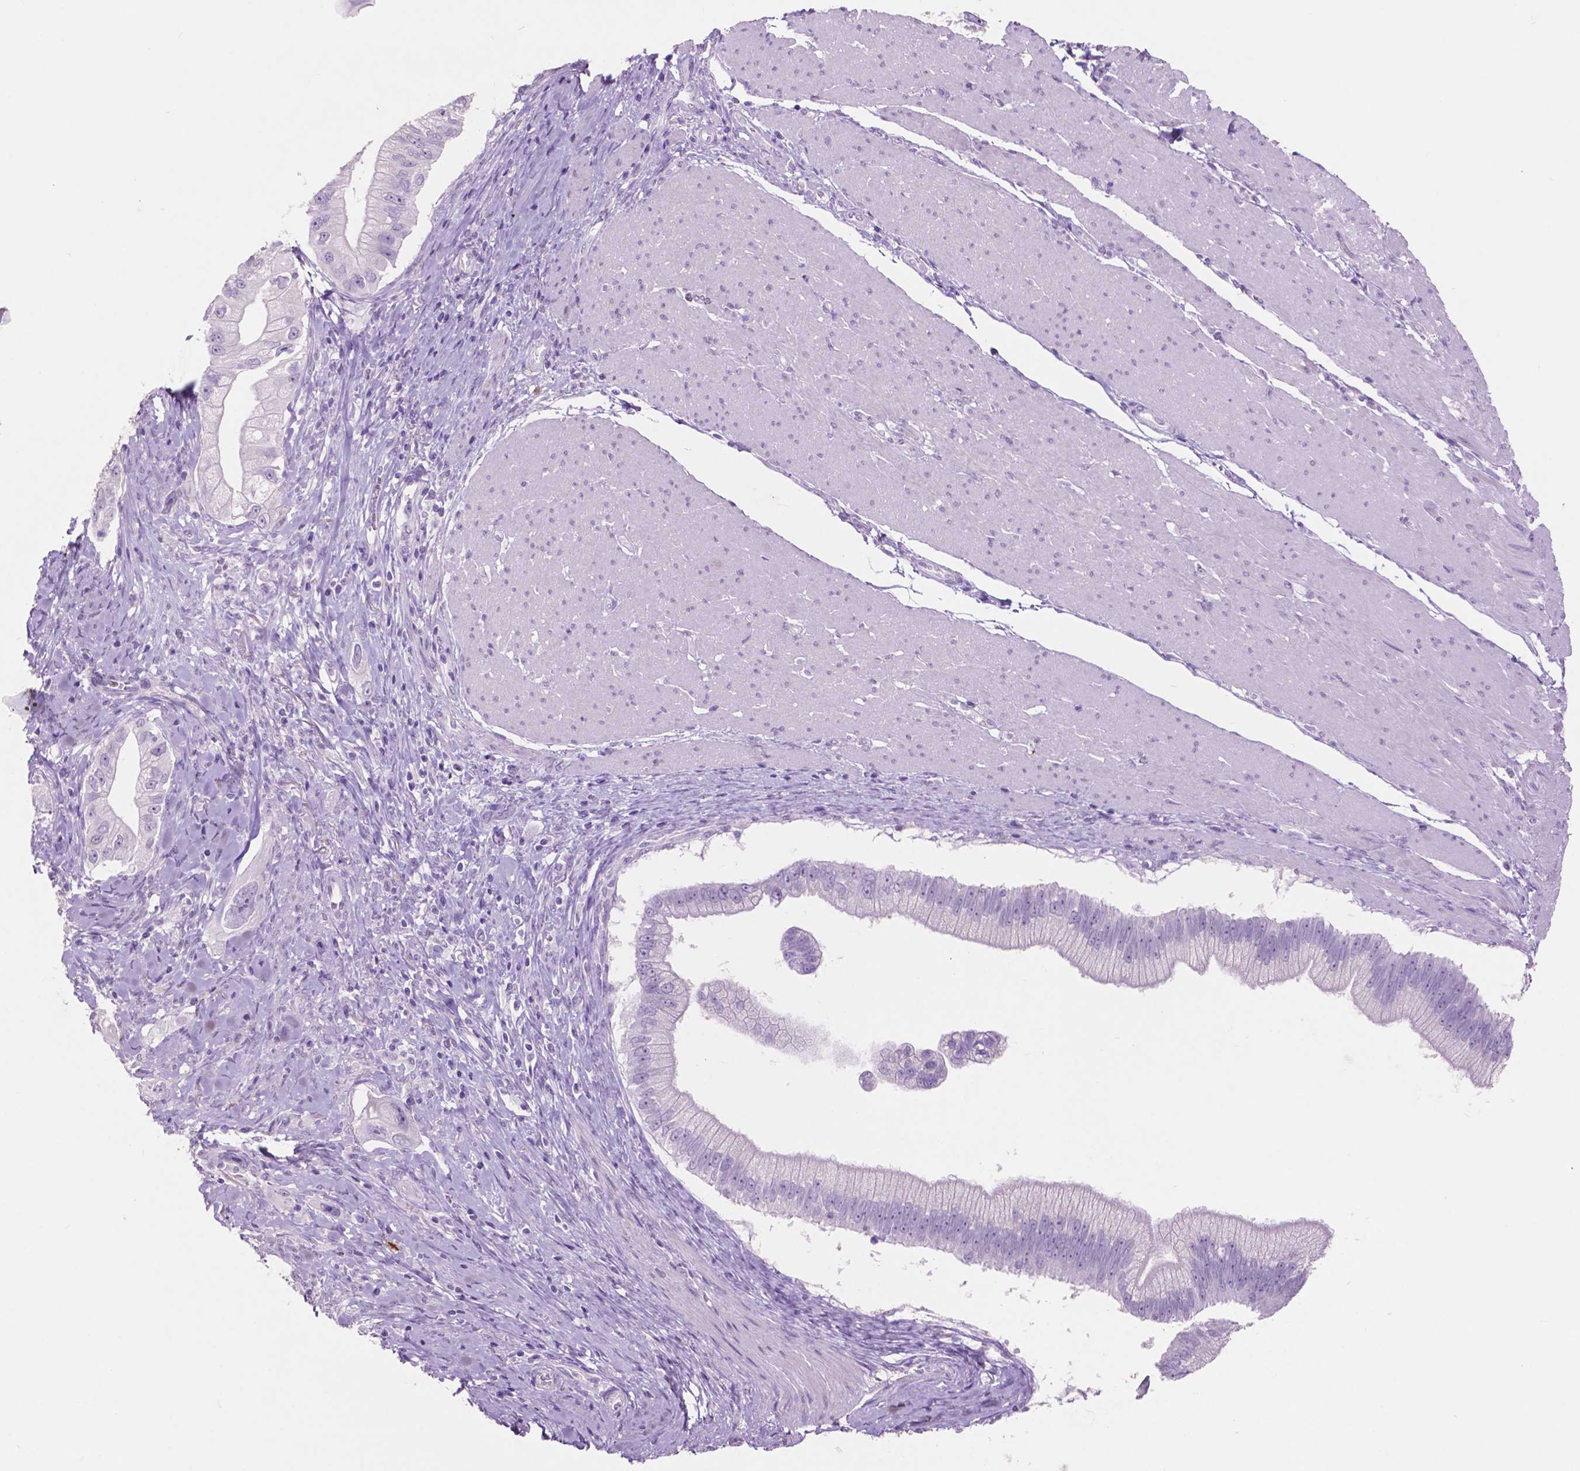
{"staining": {"intensity": "negative", "quantity": "none", "location": "none"}, "tissue": "pancreatic cancer", "cell_type": "Tumor cells", "image_type": "cancer", "snomed": [{"axis": "morphology", "description": "Adenocarcinoma, NOS"}, {"axis": "topography", "description": "Pancreas"}], "caption": "Protein analysis of pancreatic cancer (adenocarcinoma) exhibits no significant positivity in tumor cells.", "gene": "IDO1", "patient": {"sex": "male", "age": 70}}